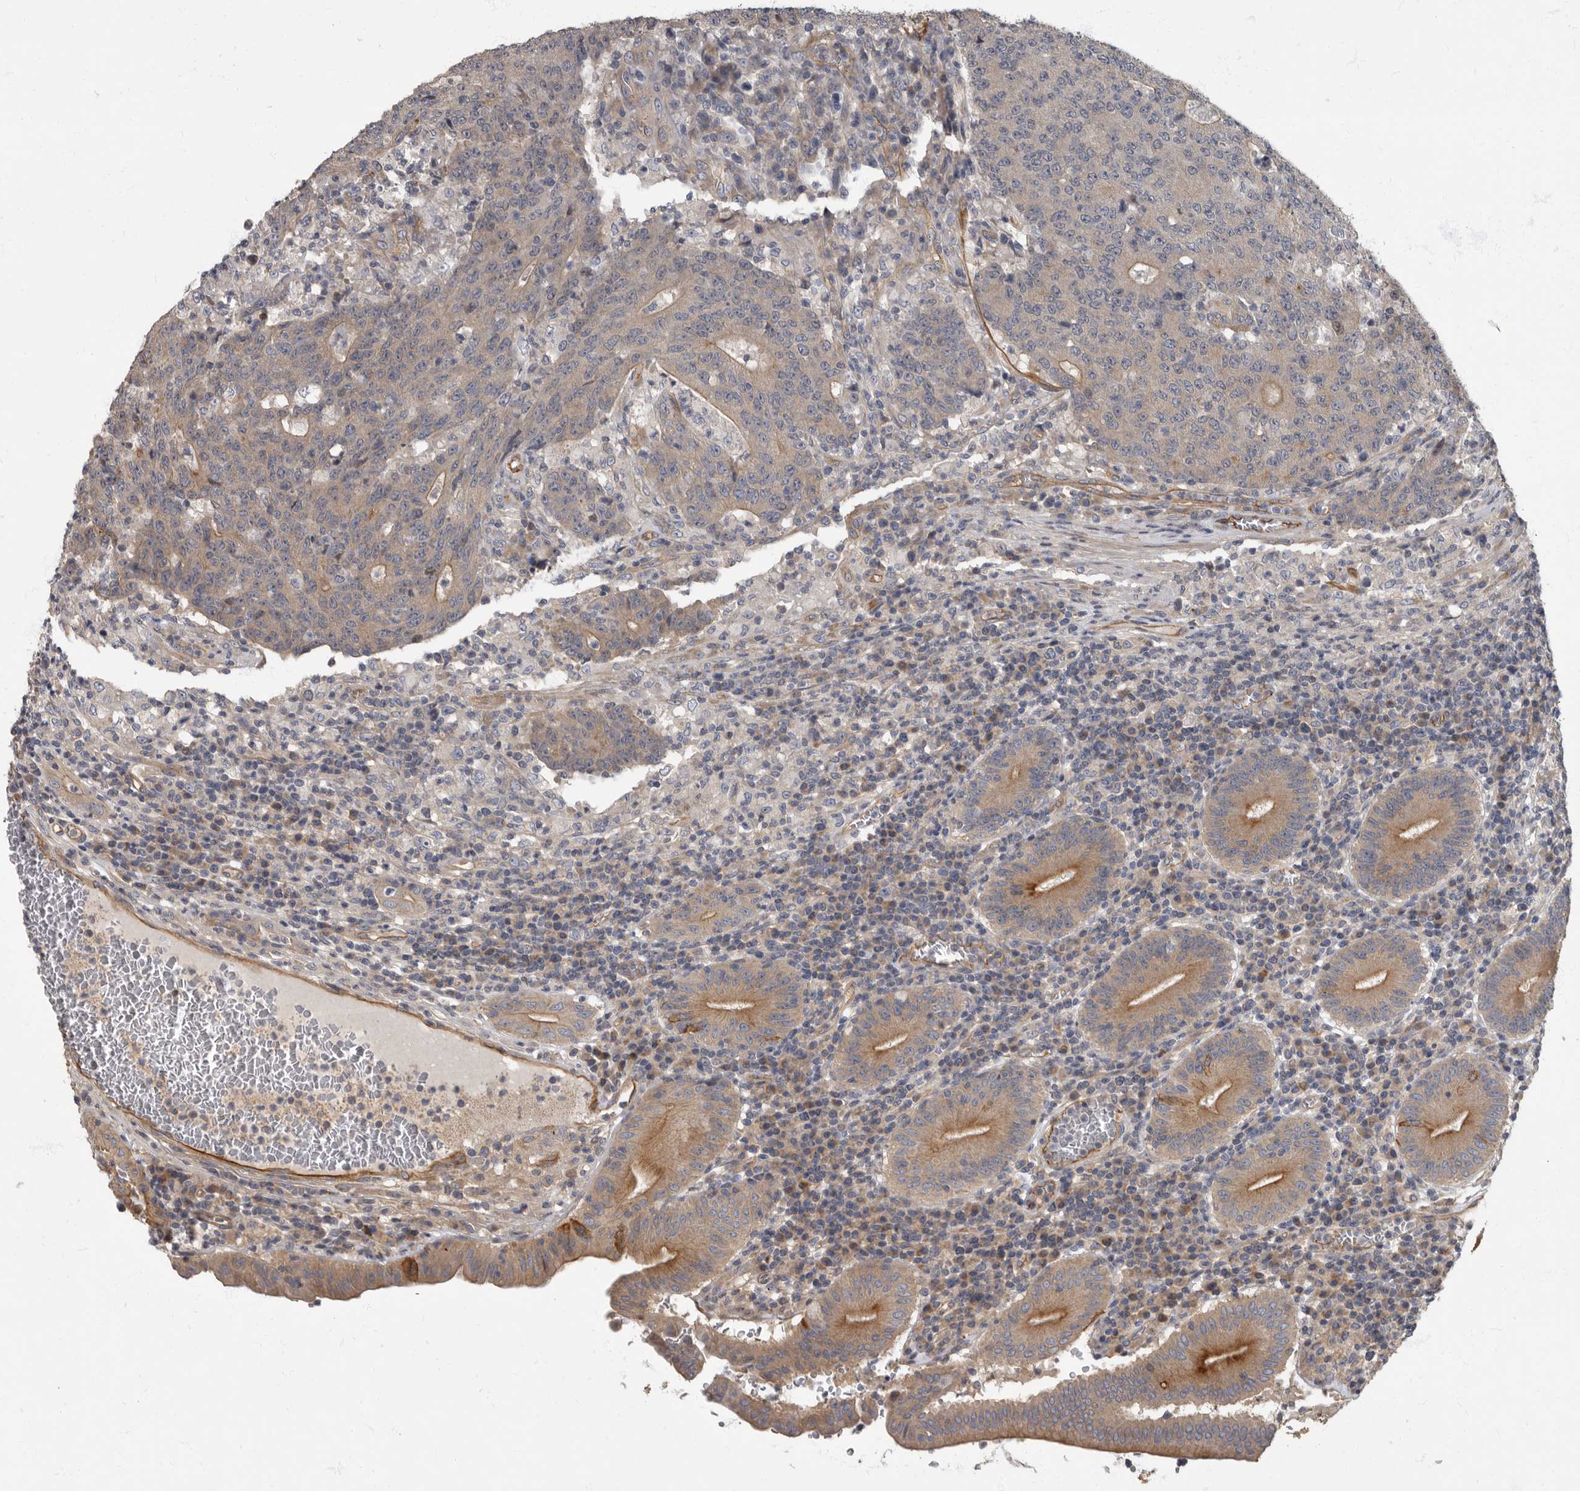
{"staining": {"intensity": "weak", "quantity": "<25%", "location": "cytoplasmic/membranous"}, "tissue": "colorectal cancer", "cell_type": "Tumor cells", "image_type": "cancer", "snomed": [{"axis": "morphology", "description": "Adenocarcinoma, NOS"}, {"axis": "topography", "description": "Colon"}], "caption": "An immunohistochemistry (IHC) micrograph of colorectal cancer (adenocarcinoma) is shown. There is no staining in tumor cells of colorectal cancer (adenocarcinoma). (Brightfield microscopy of DAB immunohistochemistry (IHC) at high magnification).", "gene": "PDK1", "patient": {"sex": "female", "age": 75}}